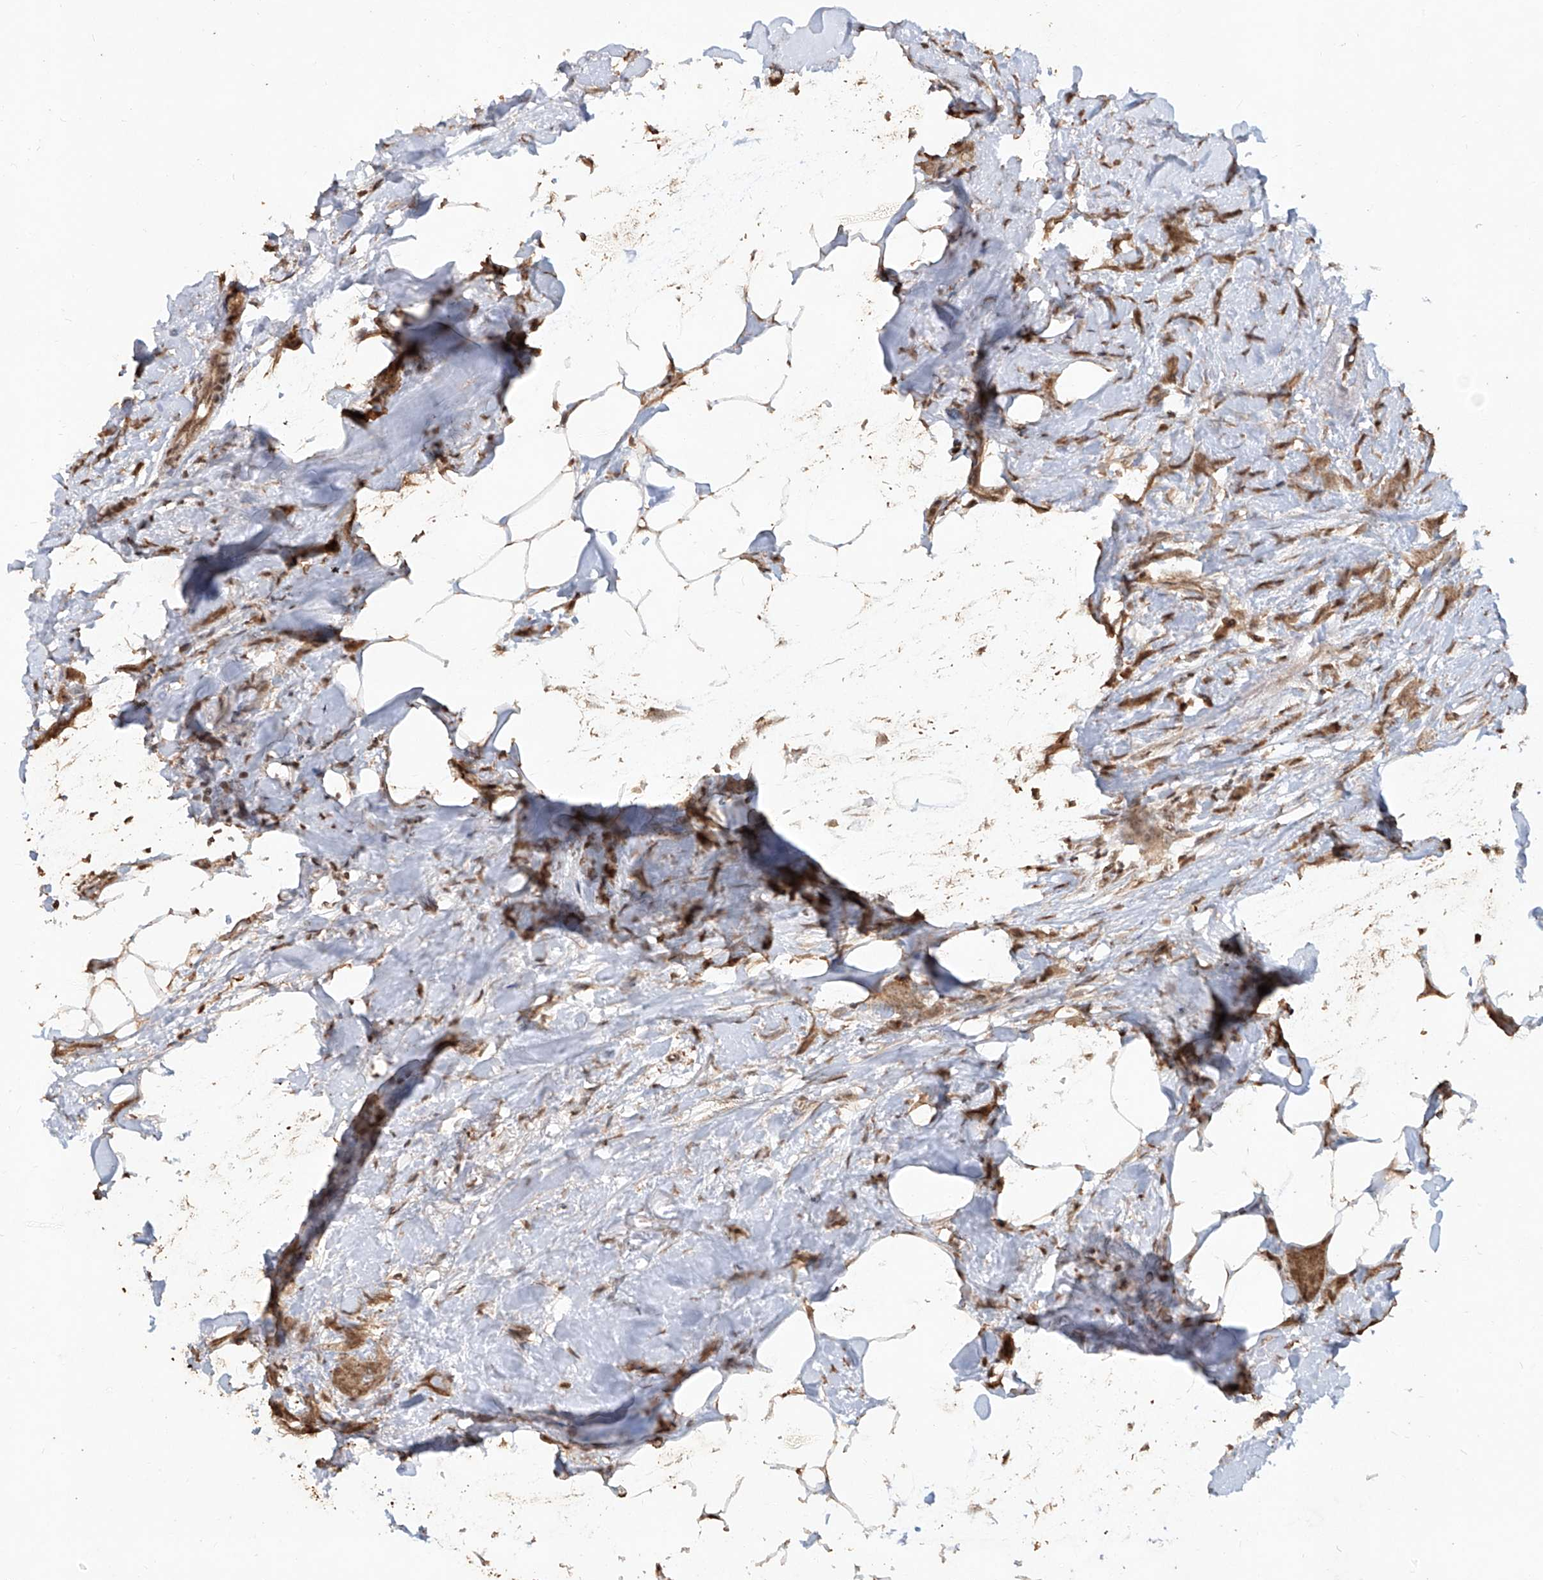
{"staining": {"intensity": "moderate", "quantity": ">75%", "location": "cytoplasmic/membranous"}, "tissue": "breast cancer", "cell_type": "Tumor cells", "image_type": "cancer", "snomed": [{"axis": "morphology", "description": "Lobular carcinoma, in situ"}, {"axis": "morphology", "description": "Lobular carcinoma"}, {"axis": "topography", "description": "Breast"}], "caption": "An immunohistochemistry (IHC) micrograph of tumor tissue is shown. Protein staining in brown labels moderate cytoplasmic/membranous positivity in breast cancer within tumor cells.", "gene": "UBE2K", "patient": {"sex": "female", "age": 41}}